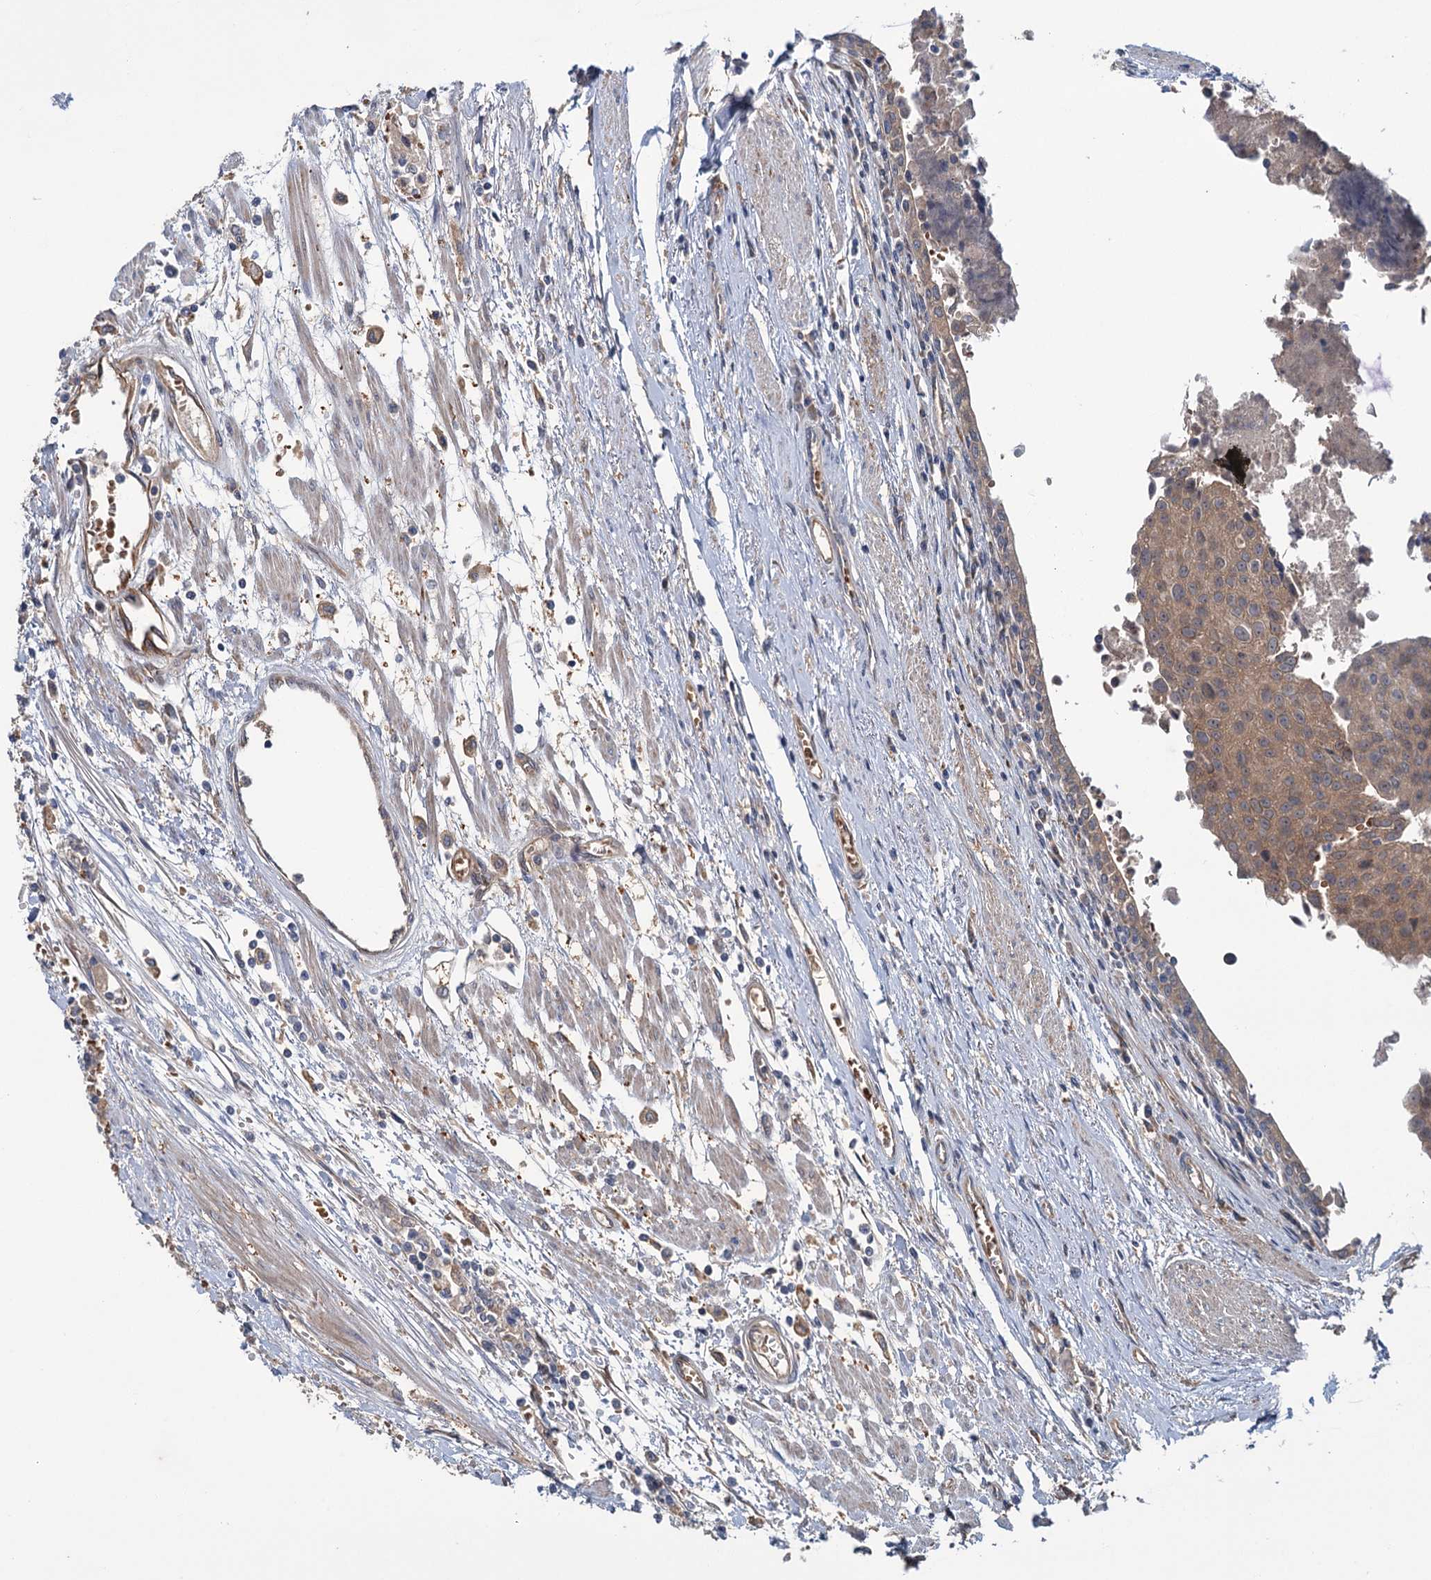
{"staining": {"intensity": "weak", "quantity": ">75%", "location": "cytoplasmic/membranous"}, "tissue": "urothelial cancer", "cell_type": "Tumor cells", "image_type": "cancer", "snomed": [{"axis": "morphology", "description": "Urothelial carcinoma, High grade"}, {"axis": "topography", "description": "Urinary bladder"}], "caption": "Immunohistochemistry (IHC) of human urothelial carcinoma (high-grade) shows low levels of weak cytoplasmic/membranous positivity in about >75% of tumor cells. The staining was performed using DAB (3,3'-diaminobenzidine) to visualize the protein expression in brown, while the nuclei were stained in blue with hematoxylin (Magnification: 20x).", "gene": "PKN2", "patient": {"sex": "female", "age": 85}}